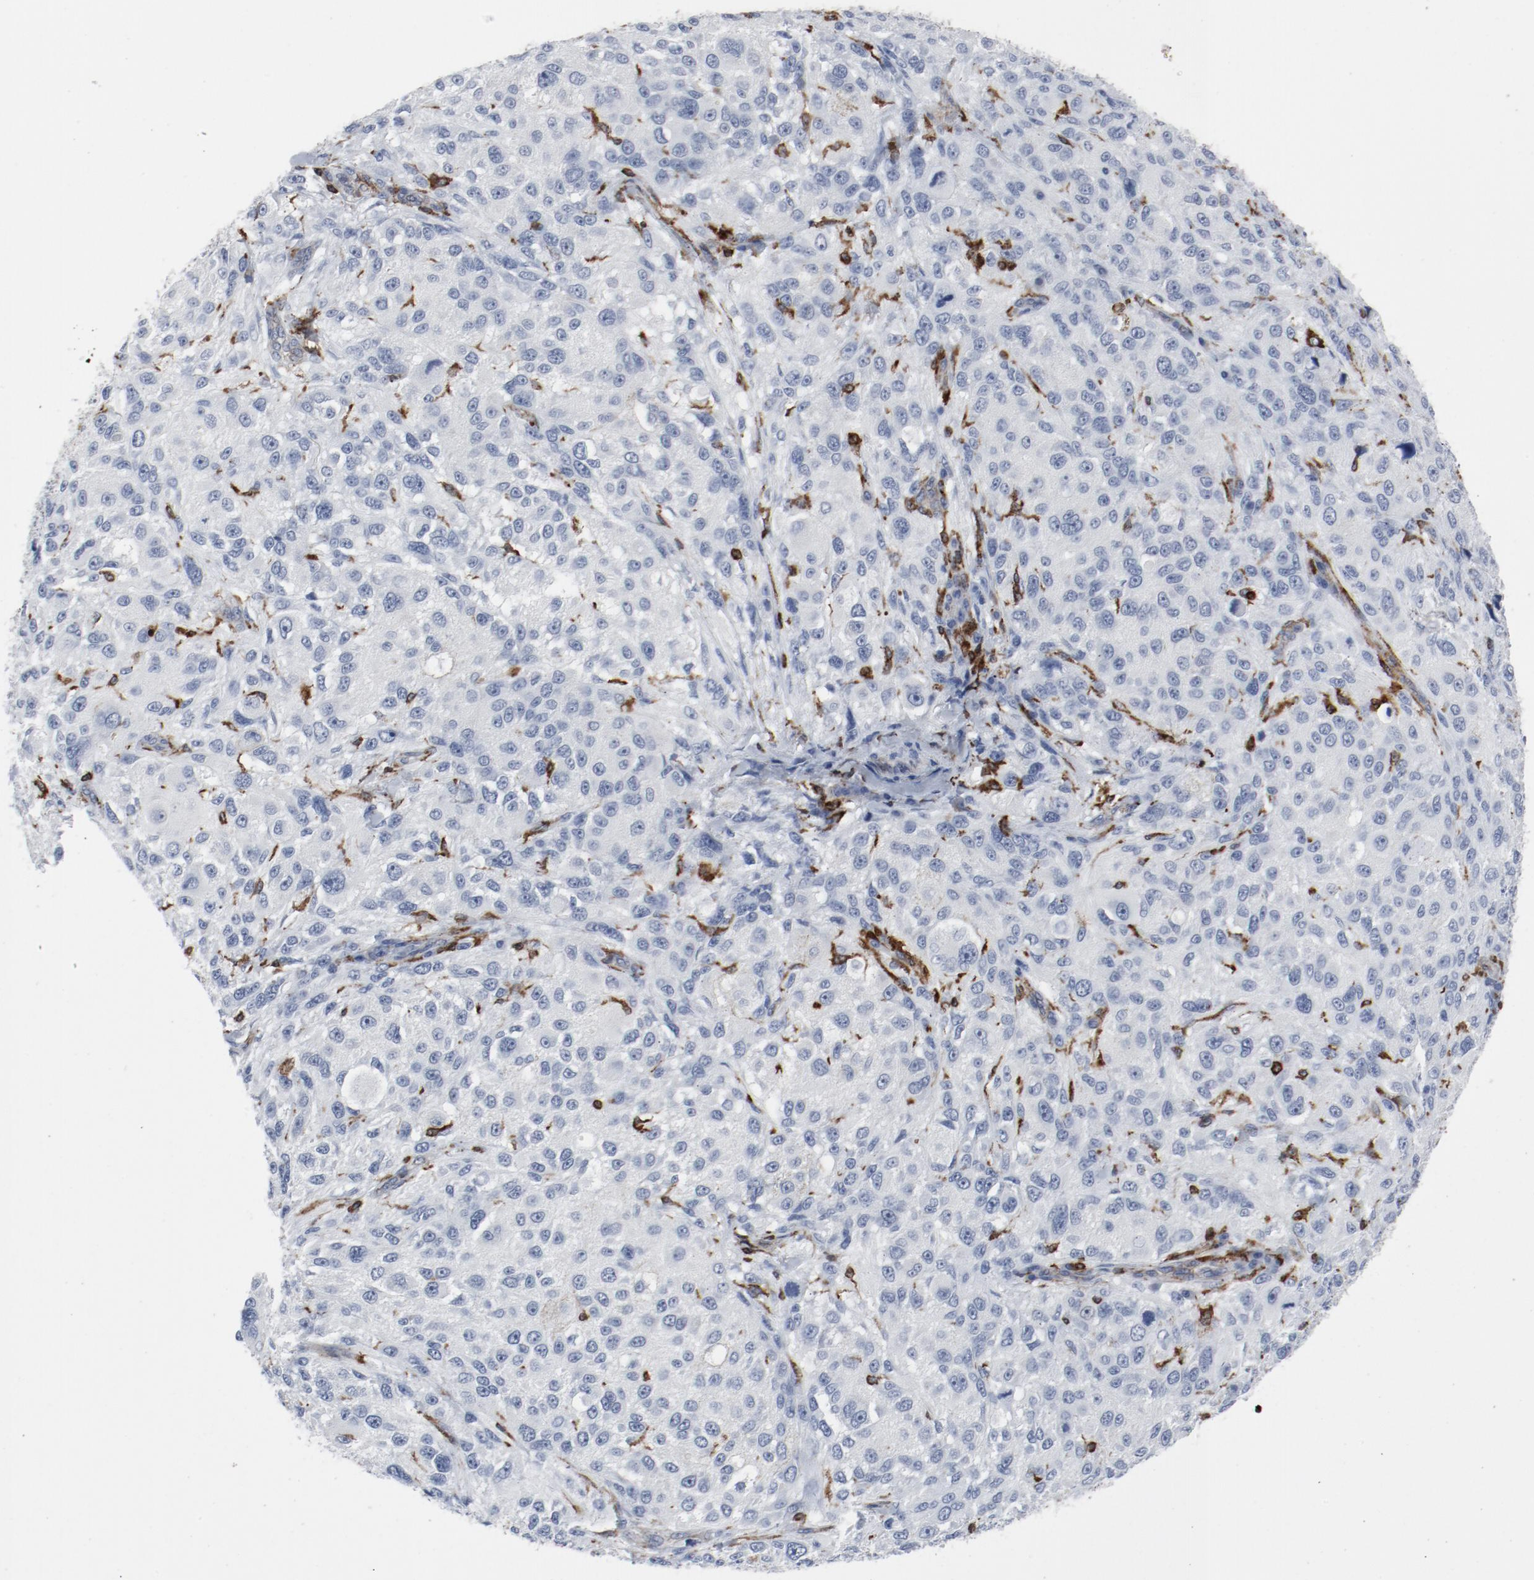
{"staining": {"intensity": "negative", "quantity": "none", "location": "none"}, "tissue": "melanoma", "cell_type": "Tumor cells", "image_type": "cancer", "snomed": [{"axis": "morphology", "description": "Necrosis, NOS"}, {"axis": "morphology", "description": "Malignant melanoma, NOS"}, {"axis": "topography", "description": "Skin"}], "caption": "Tumor cells show no significant protein positivity in malignant melanoma.", "gene": "LCP2", "patient": {"sex": "female", "age": 87}}